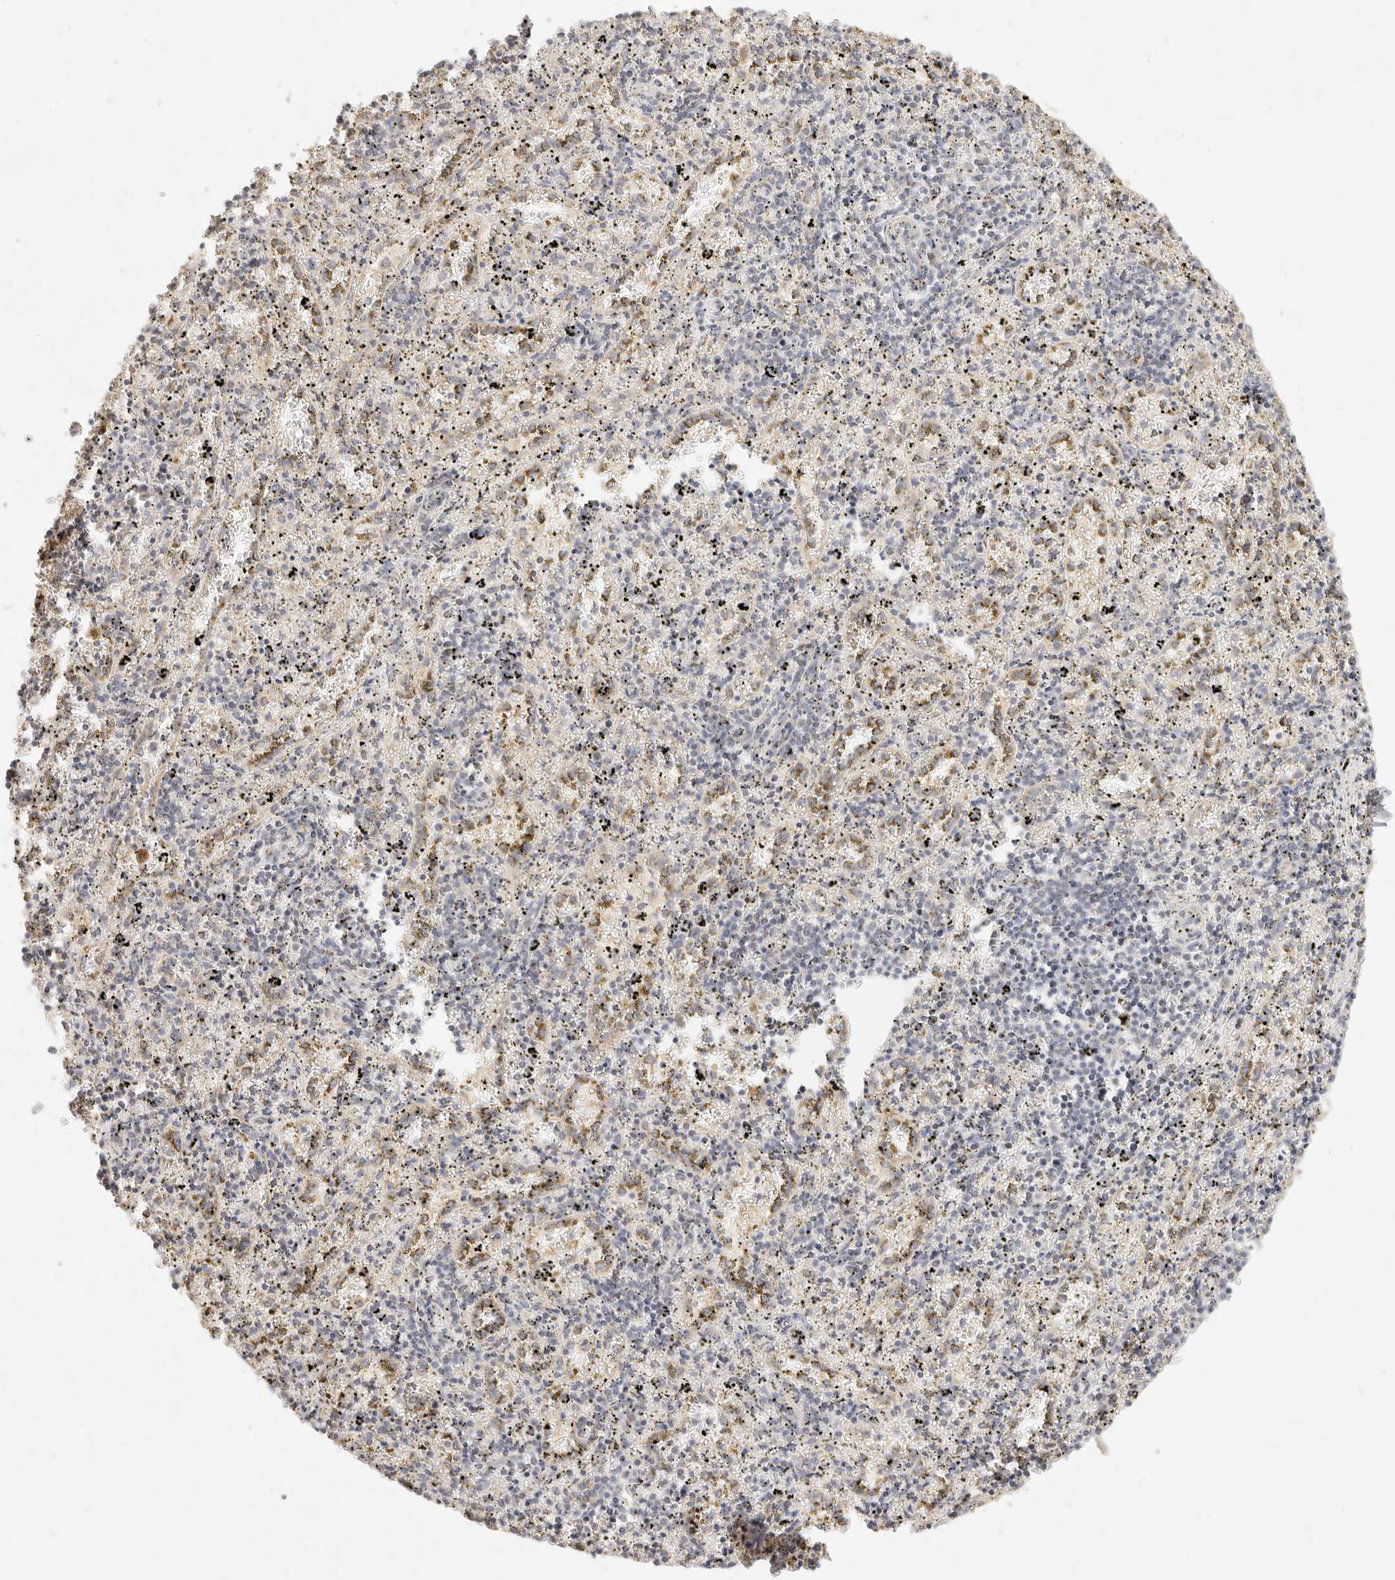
{"staining": {"intensity": "negative", "quantity": "none", "location": "none"}, "tissue": "spleen", "cell_type": "Cells in red pulp", "image_type": "normal", "snomed": [{"axis": "morphology", "description": "Normal tissue, NOS"}, {"axis": "topography", "description": "Spleen"}], "caption": "The micrograph shows no significant expression in cells in red pulp of spleen. (Brightfield microscopy of DAB immunohistochemistry (IHC) at high magnification).", "gene": "RUBCNL", "patient": {"sex": "male", "age": 11}}